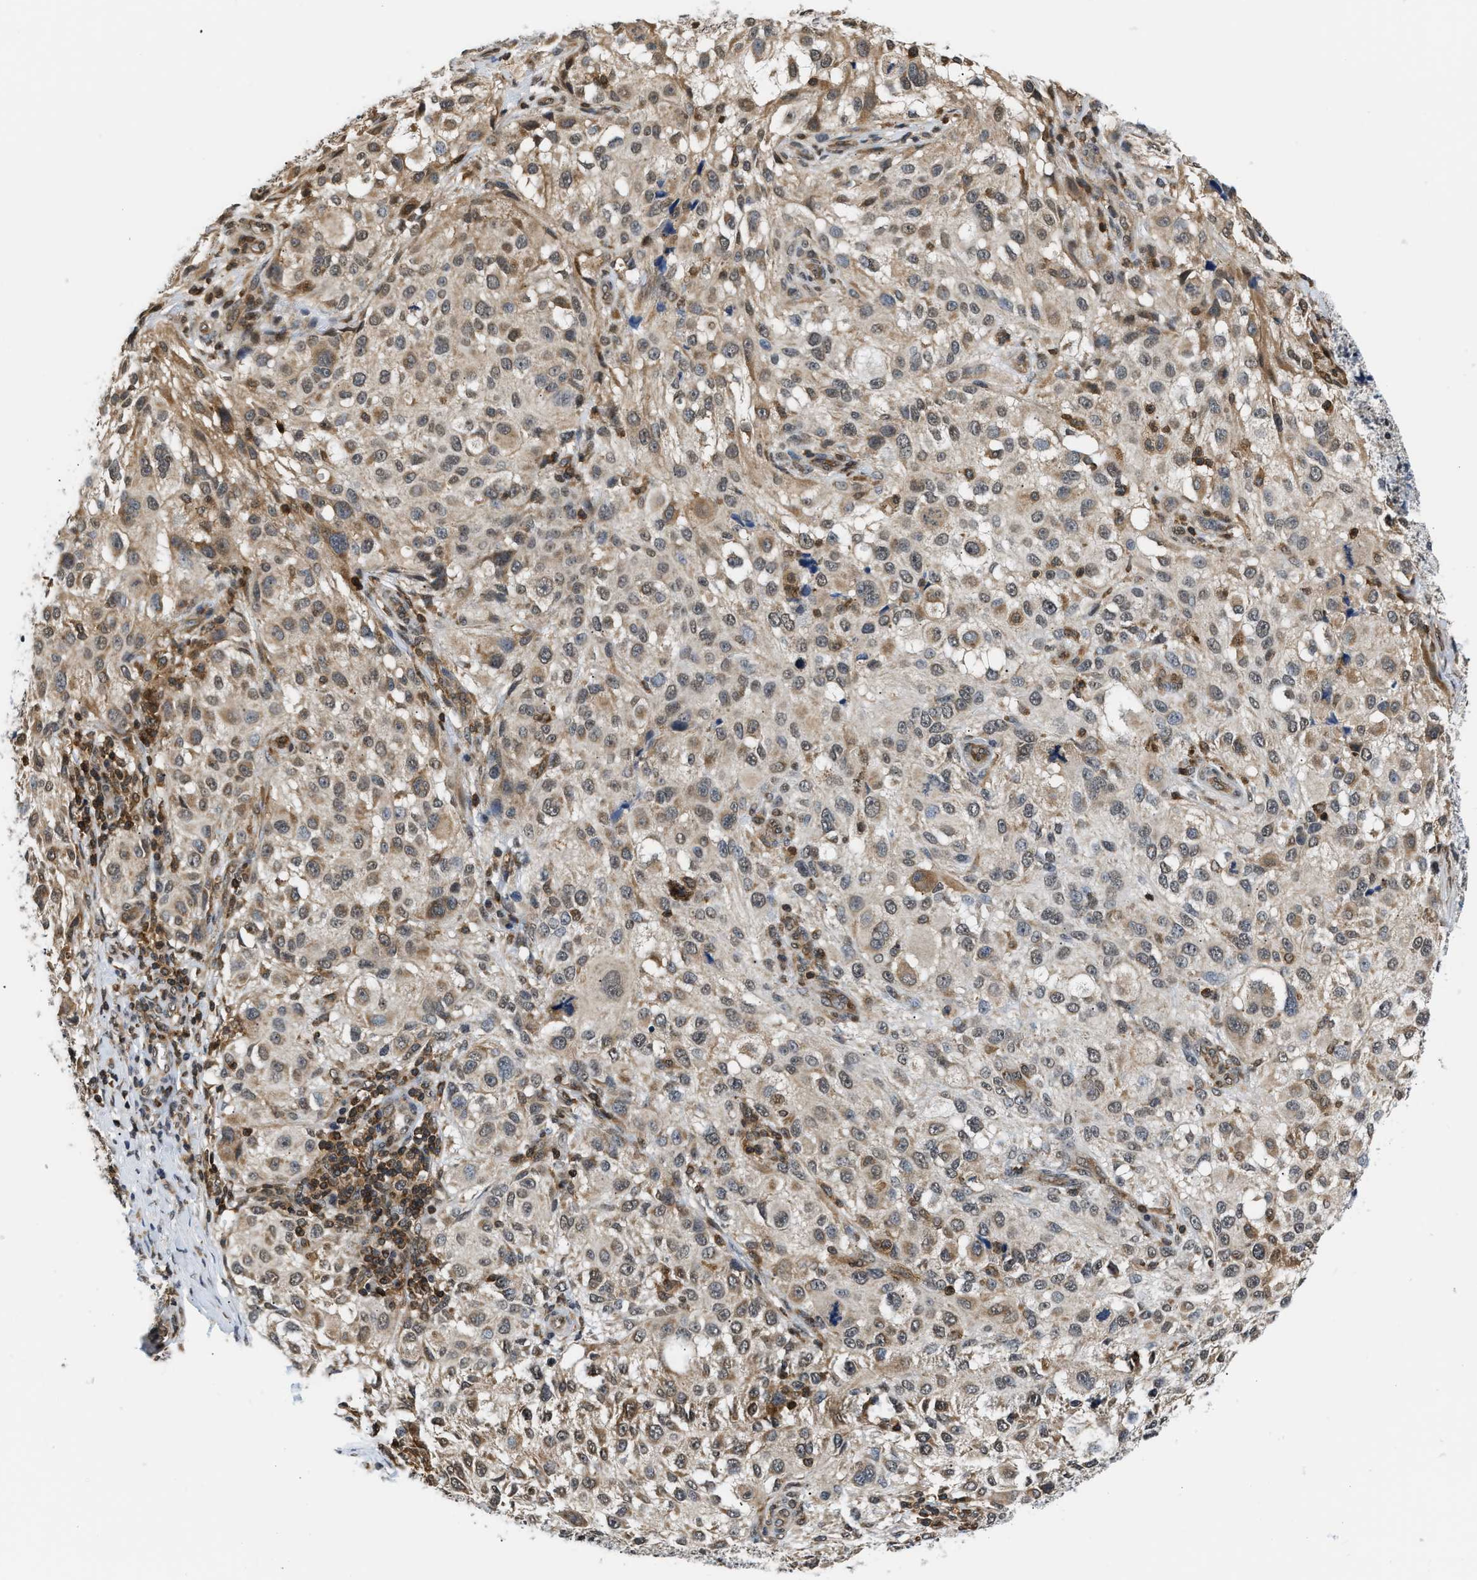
{"staining": {"intensity": "weak", "quantity": ">75%", "location": "cytoplasmic/membranous,nuclear"}, "tissue": "melanoma", "cell_type": "Tumor cells", "image_type": "cancer", "snomed": [{"axis": "morphology", "description": "Necrosis, NOS"}, {"axis": "morphology", "description": "Malignant melanoma, NOS"}, {"axis": "topography", "description": "Skin"}], "caption": "There is low levels of weak cytoplasmic/membranous and nuclear positivity in tumor cells of malignant melanoma, as demonstrated by immunohistochemical staining (brown color).", "gene": "STK10", "patient": {"sex": "female", "age": 87}}